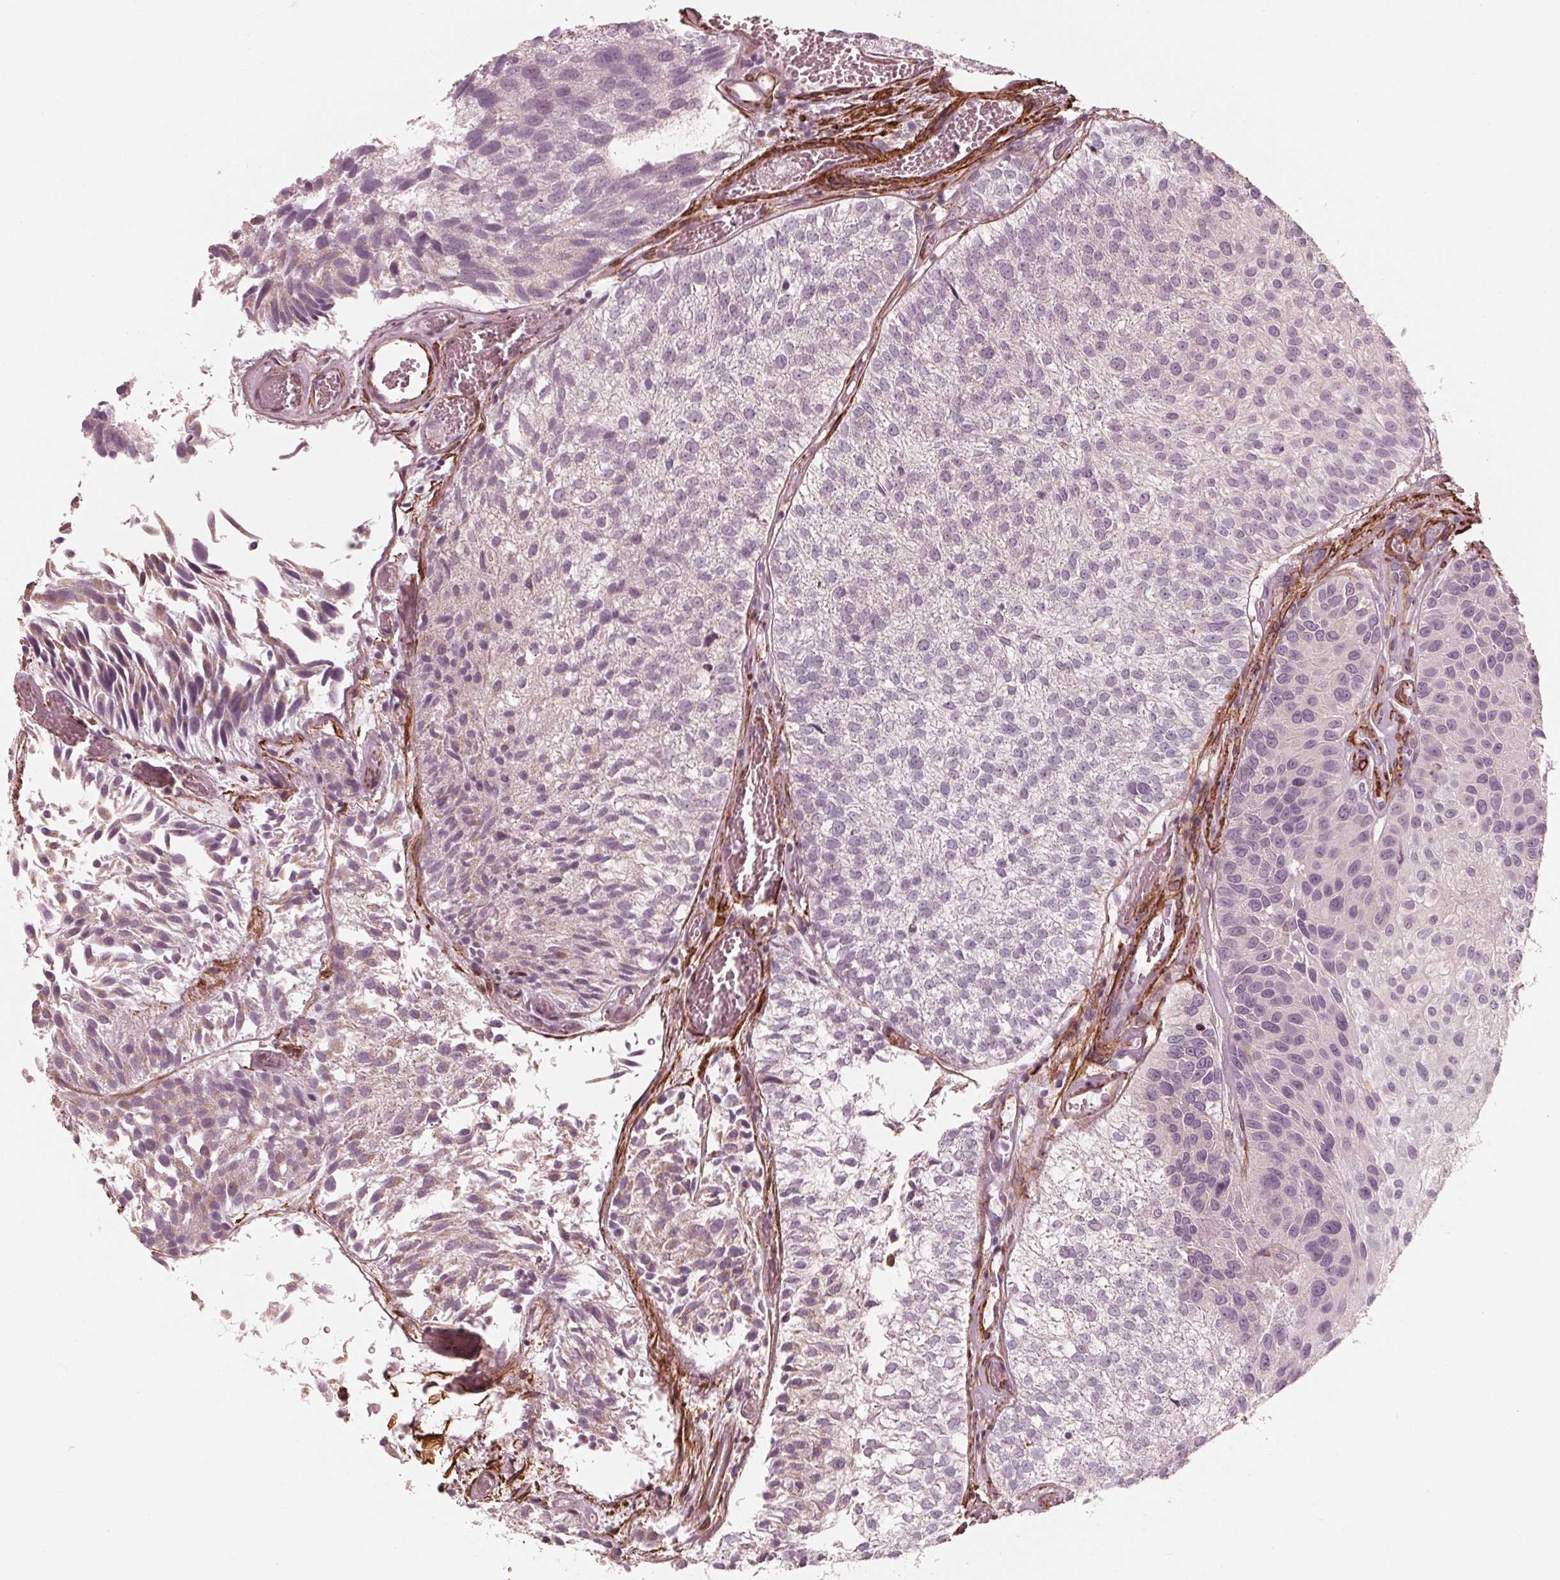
{"staining": {"intensity": "negative", "quantity": "none", "location": "none"}, "tissue": "urothelial cancer", "cell_type": "Tumor cells", "image_type": "cancer", "snomed": [{"axis": "morphology", "description": "Urothelial carcinoma, Low grade"}, {"axis": "topography", "description": "Urinary bladder"}], "caption": "Human low-grade urothelial carcinoma stained for a protein using immunohistochemistry (IHC) shows no positivity in tumor cells.", "gene": "MIER3", "patient": {"sex": "female", "age": 87}}